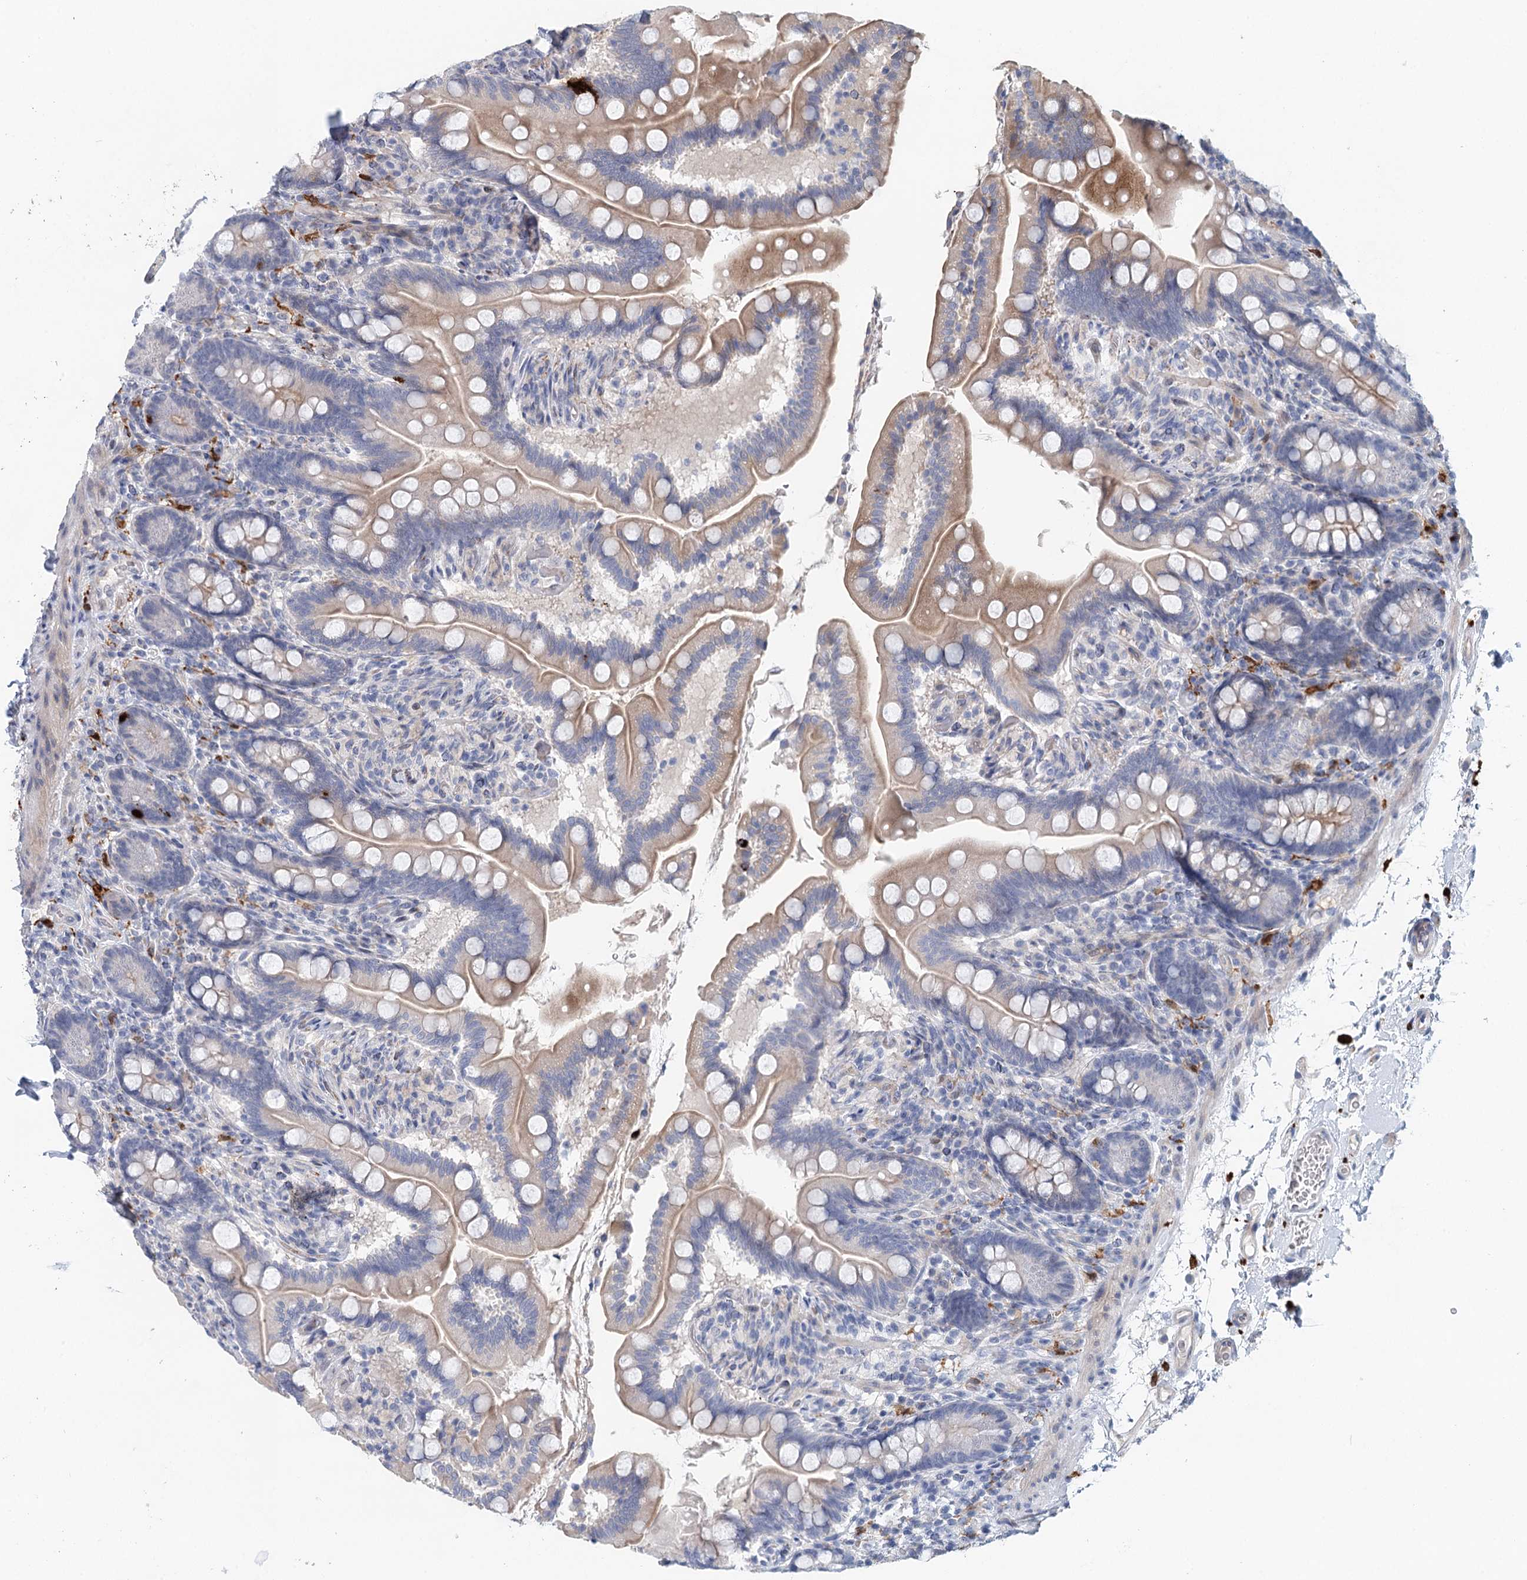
{"staining": {"intensity": "weak", "quantity": "25%-75%", "location": "cytoplasmic/membranous"}, "tissue": "small intestine", "cell_type": "Glandular cells", "image_type": "normal", "snomed": [{"axis": "morphology", "description": "Normal tissue, NOS"}, {"axis": "topography", "description": "Small intestine"}], "caption": "Small intestine stained with DAB IHC reveals low levels of weak cytoplasmic/membranous positivity in about 25%-75% of glandular cells.", "gene": "SLC19A3", "patient": {"sex": "female", "age": 64}}